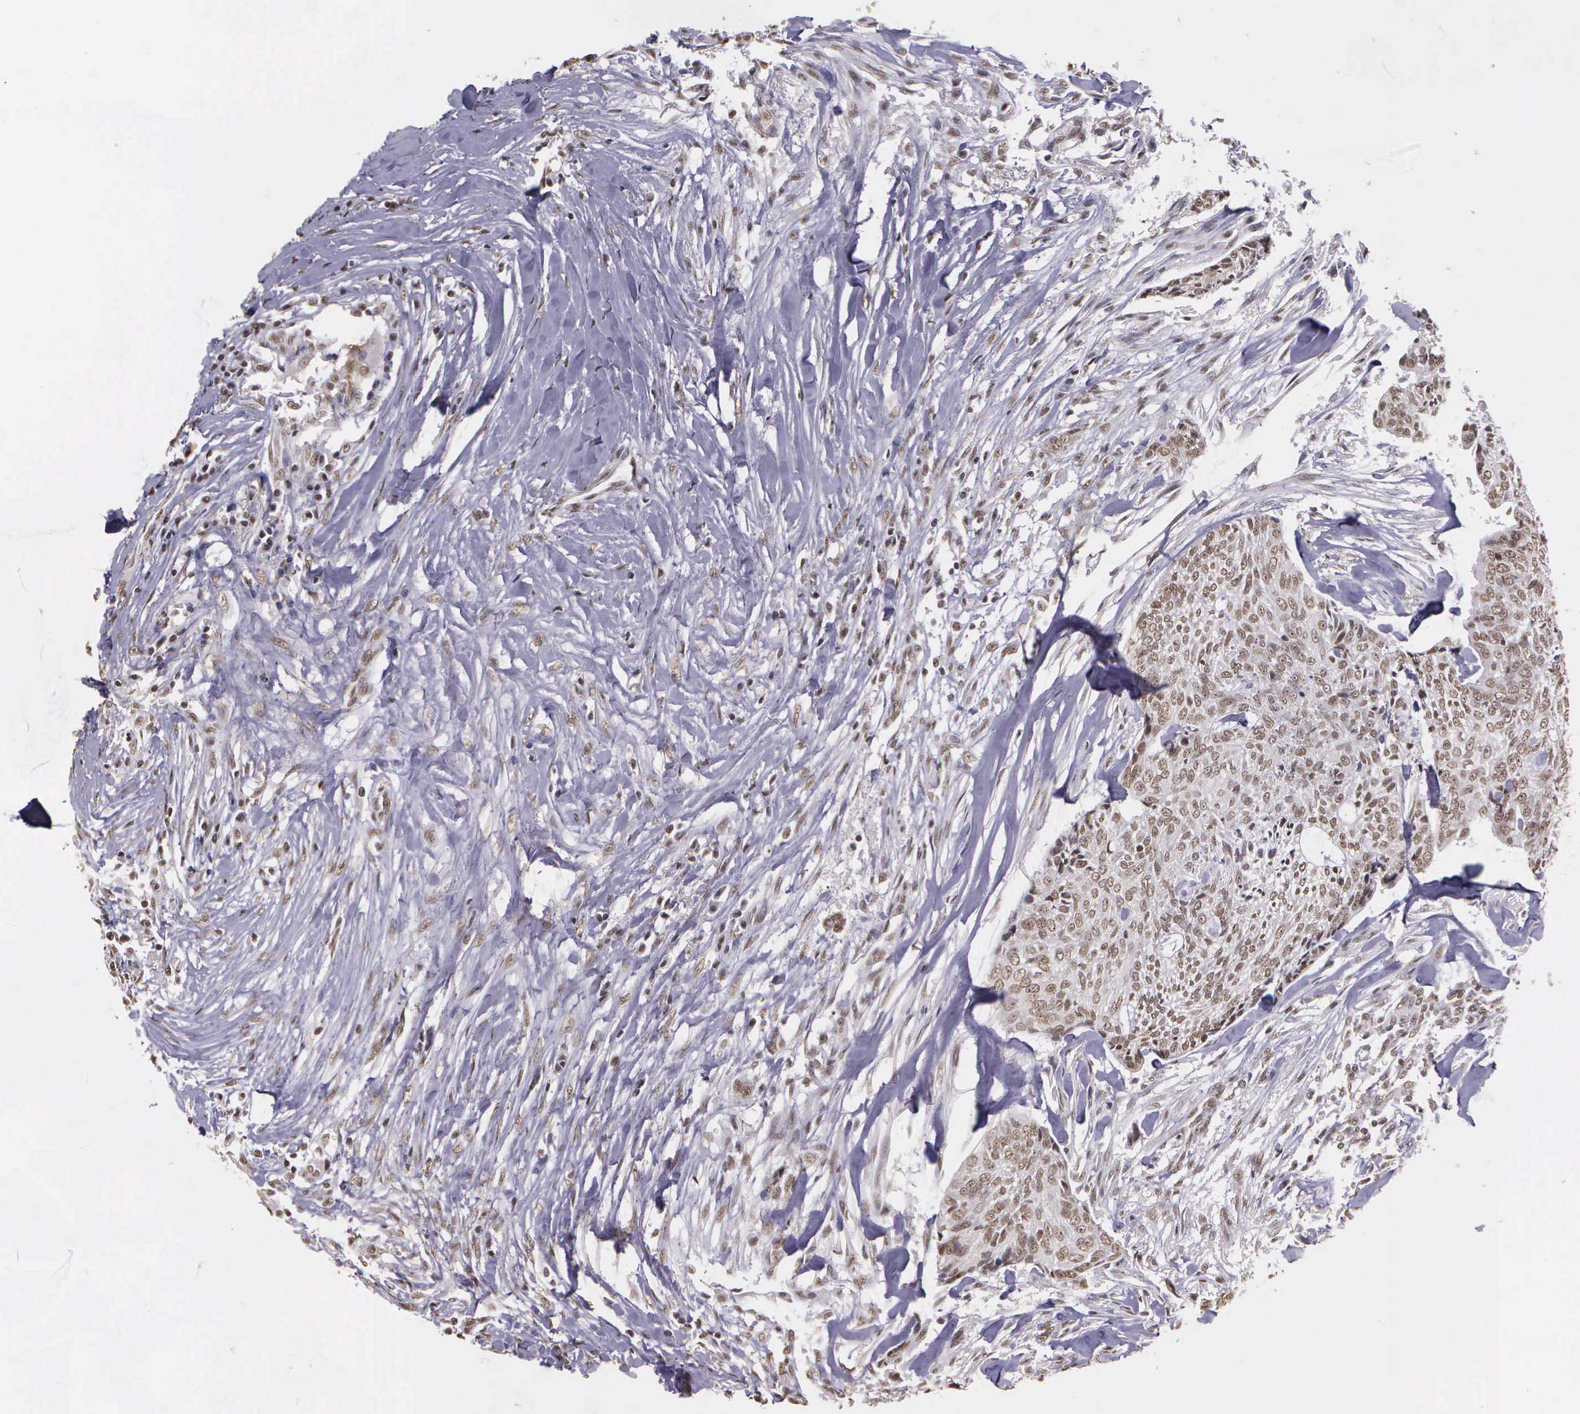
{"staining": {"intensity": "weak", "quantity": ">75%", "location": "nuclear"}, "tissue": "head and neck cancer", "cell_type": "Tumor cells", "image_type": "cancer", "snomed": [{"axis": "morphology", "description": "Squamous cell carcinoma, NOS"}, {"axis": "topography", "description": "Salivary gland"}, {"axis": "topography", "description": "Head-Neck"}], "caption": "High-power microscopy captured an IHC histopathology image of head and neck cancer, revealing weak nuclear positivity in approximately >75% of tumor cells.", "gene": "ARMCX5", "patient": {"sex": "male", "age": 70}}